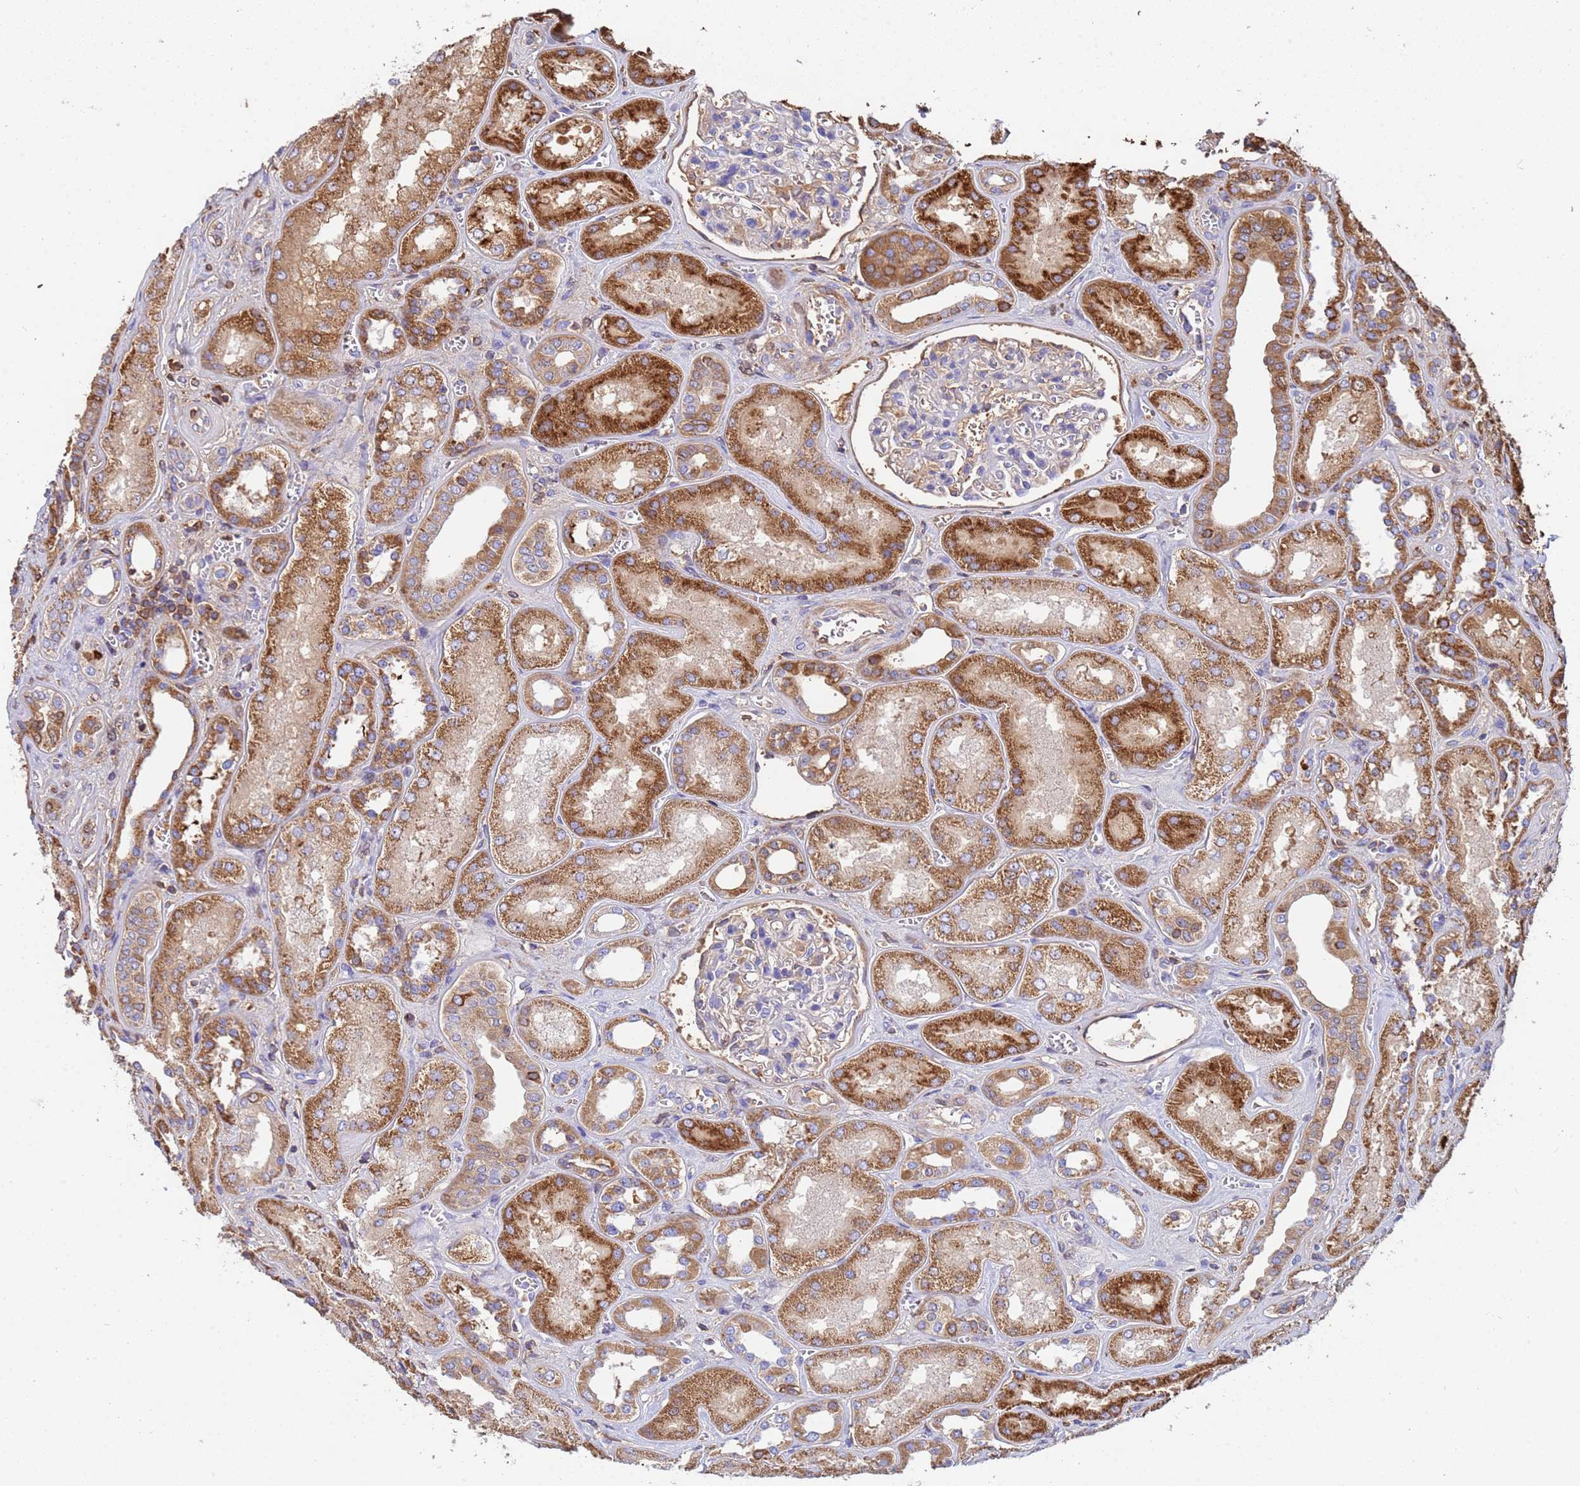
{"staining": {"intensity": "weak", "quantity": "<25%", "location": "cytoplasmic/membranous"}, "tissue": "kidney", "cell_type": "Cells in glomeruli", "image_type": "normal", "snomed": [{"axis": "morphology", "description": "Normal tissue, NOS"}, {"axis": "morphology", "description": "Adenocarcinoma, NOS"}, {"axis": "topography", "description": "Kidney"}], "caption": "Cells in glomeruli show no significant expression in normal kidney.", "gene": "GLUD1", "patient": {"sex": "female", "age": 68}}